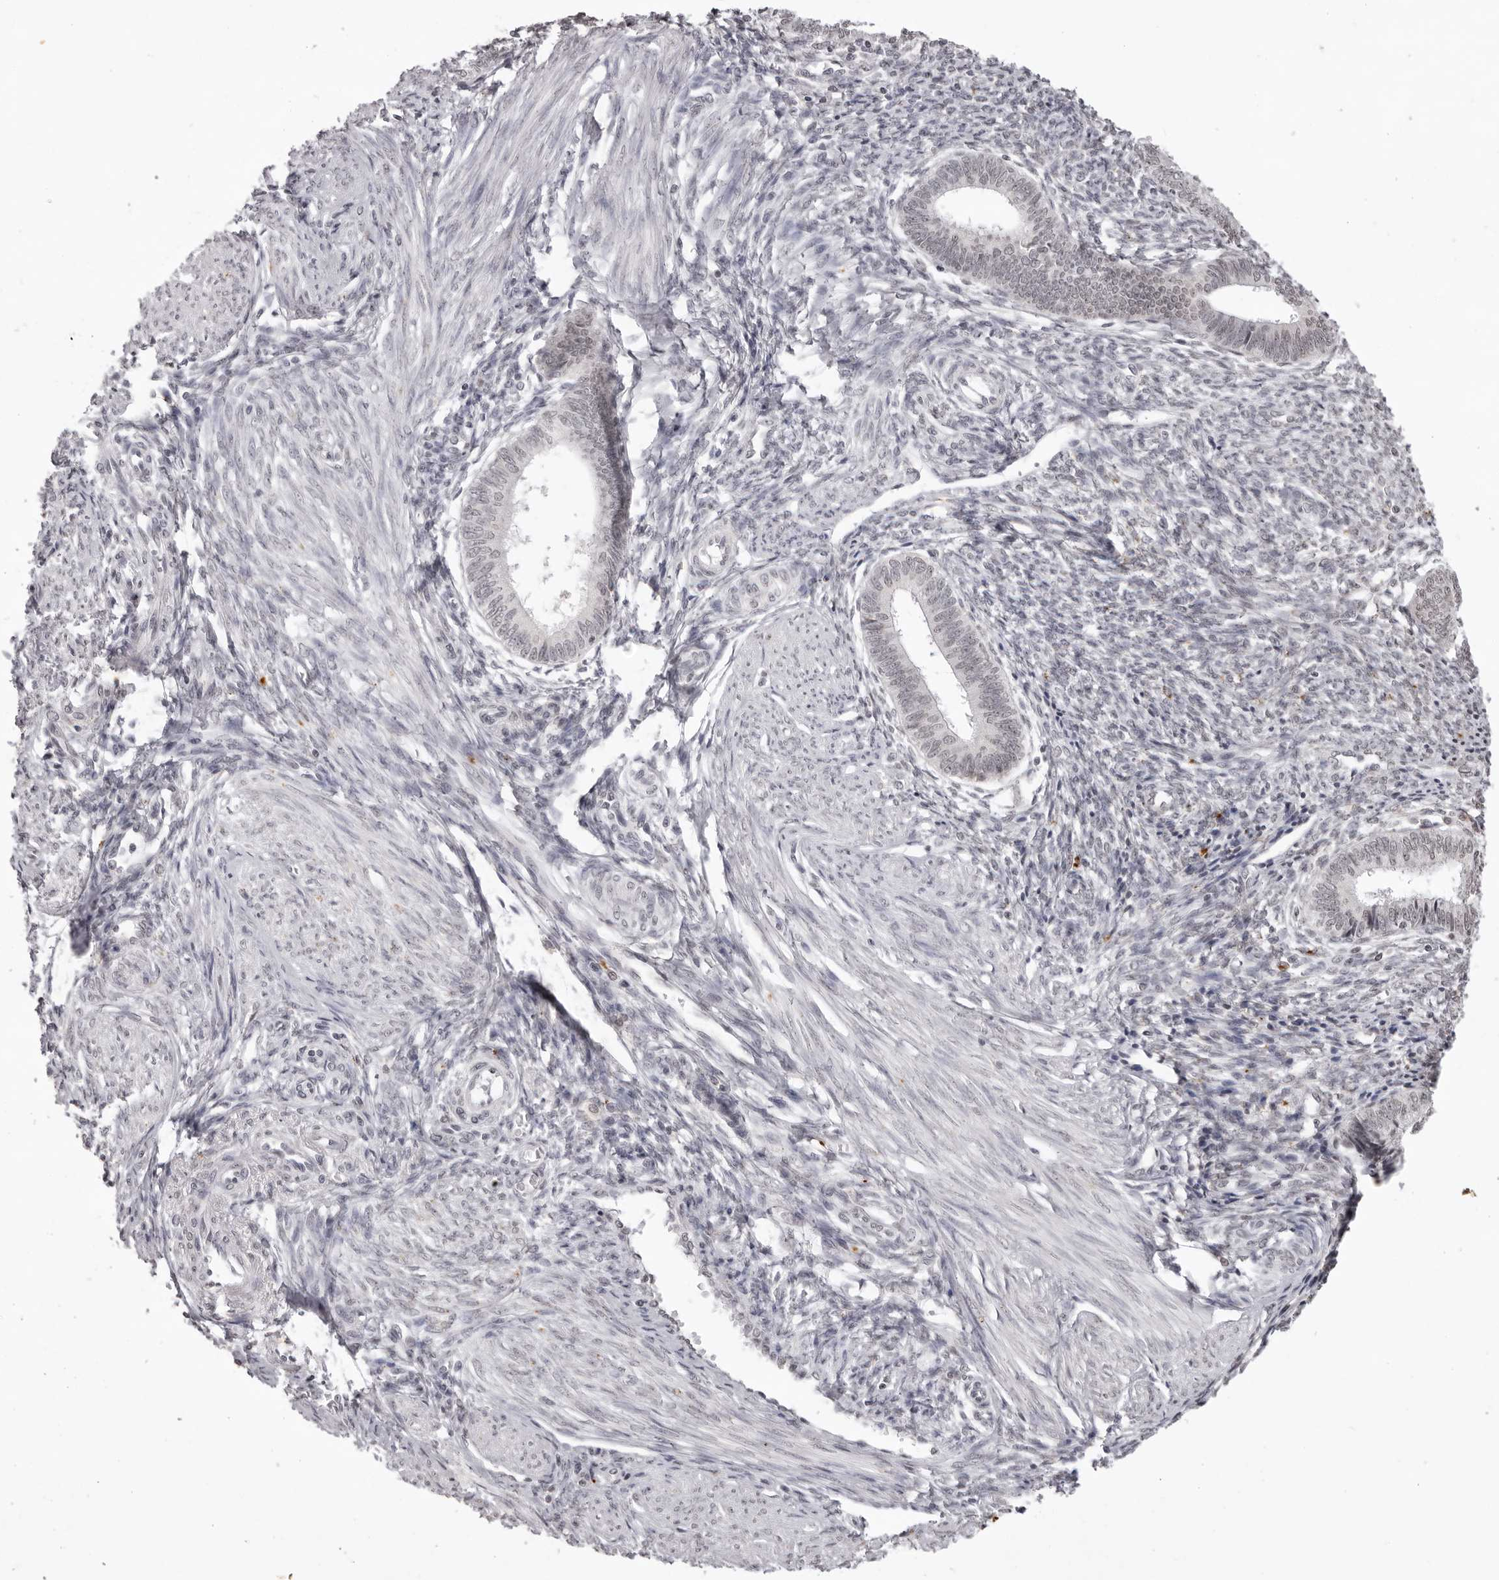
{"staining": {"intensity": "negative", "quantity": "none", "location": "none"}, "tissue": "endometrium", "cell_type": "Cells in endometrial stroma", "image_type": "normal", "snomed": [{"axis": "morphology", "description": "Normal tissue, NOS"}, {"axis": "topography", "description": "Endometrium"}], "caption": "Protein analysis of unremarkable endometrium exhibits no significant staining in cells in endometrial stroma. (Stains: DAB (3,3'-diaminobenzidine) IHC with hematoxylin counter stain, Microscopy: brightfield microscopy at high magnification).", "gene": "NTM", "patient": {"sex": "female", "age": 46}}